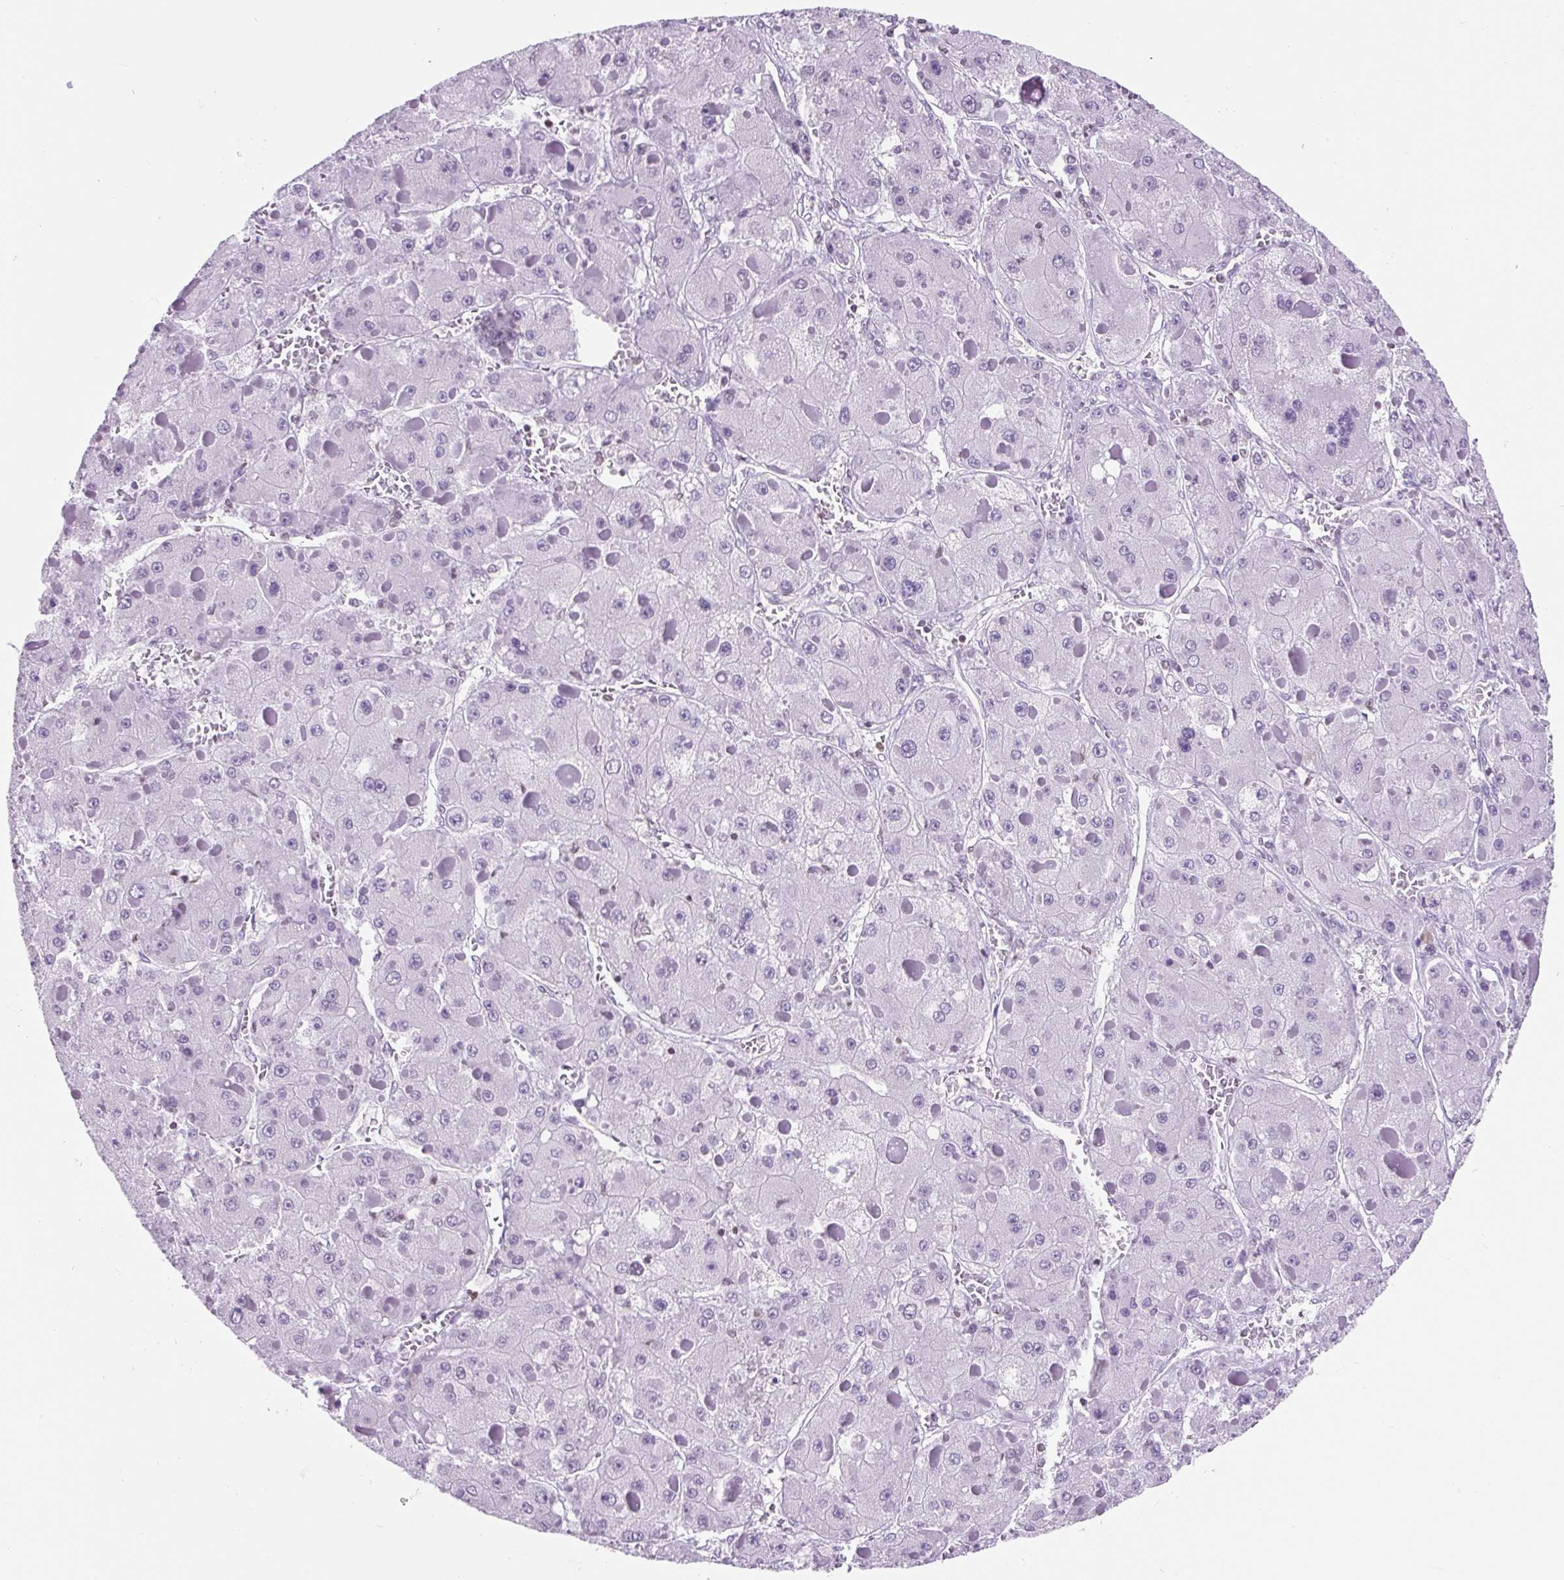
{"staining": {"intensity": "negative", "quantity": "none", "location": "none"}, "tissue": "liver cancer", "cell_type": "Tumor cells", "image_type": "cancer", "snomed": [{"axis": "morphology", "description": "Carcinoma, Hepatocellular, NOS"}, {"axis": "topography", "description": "Liver"}], "caption": "Immunohistochemistry (IHC) histopathology image of neoplastic tissue: liver cancer (hepatocellular carcinoma) stained with DAB shows no significant protein staining in tumor cells.", "gene": "VPREB1", "patient": {"sex": "female", "age": 73}}